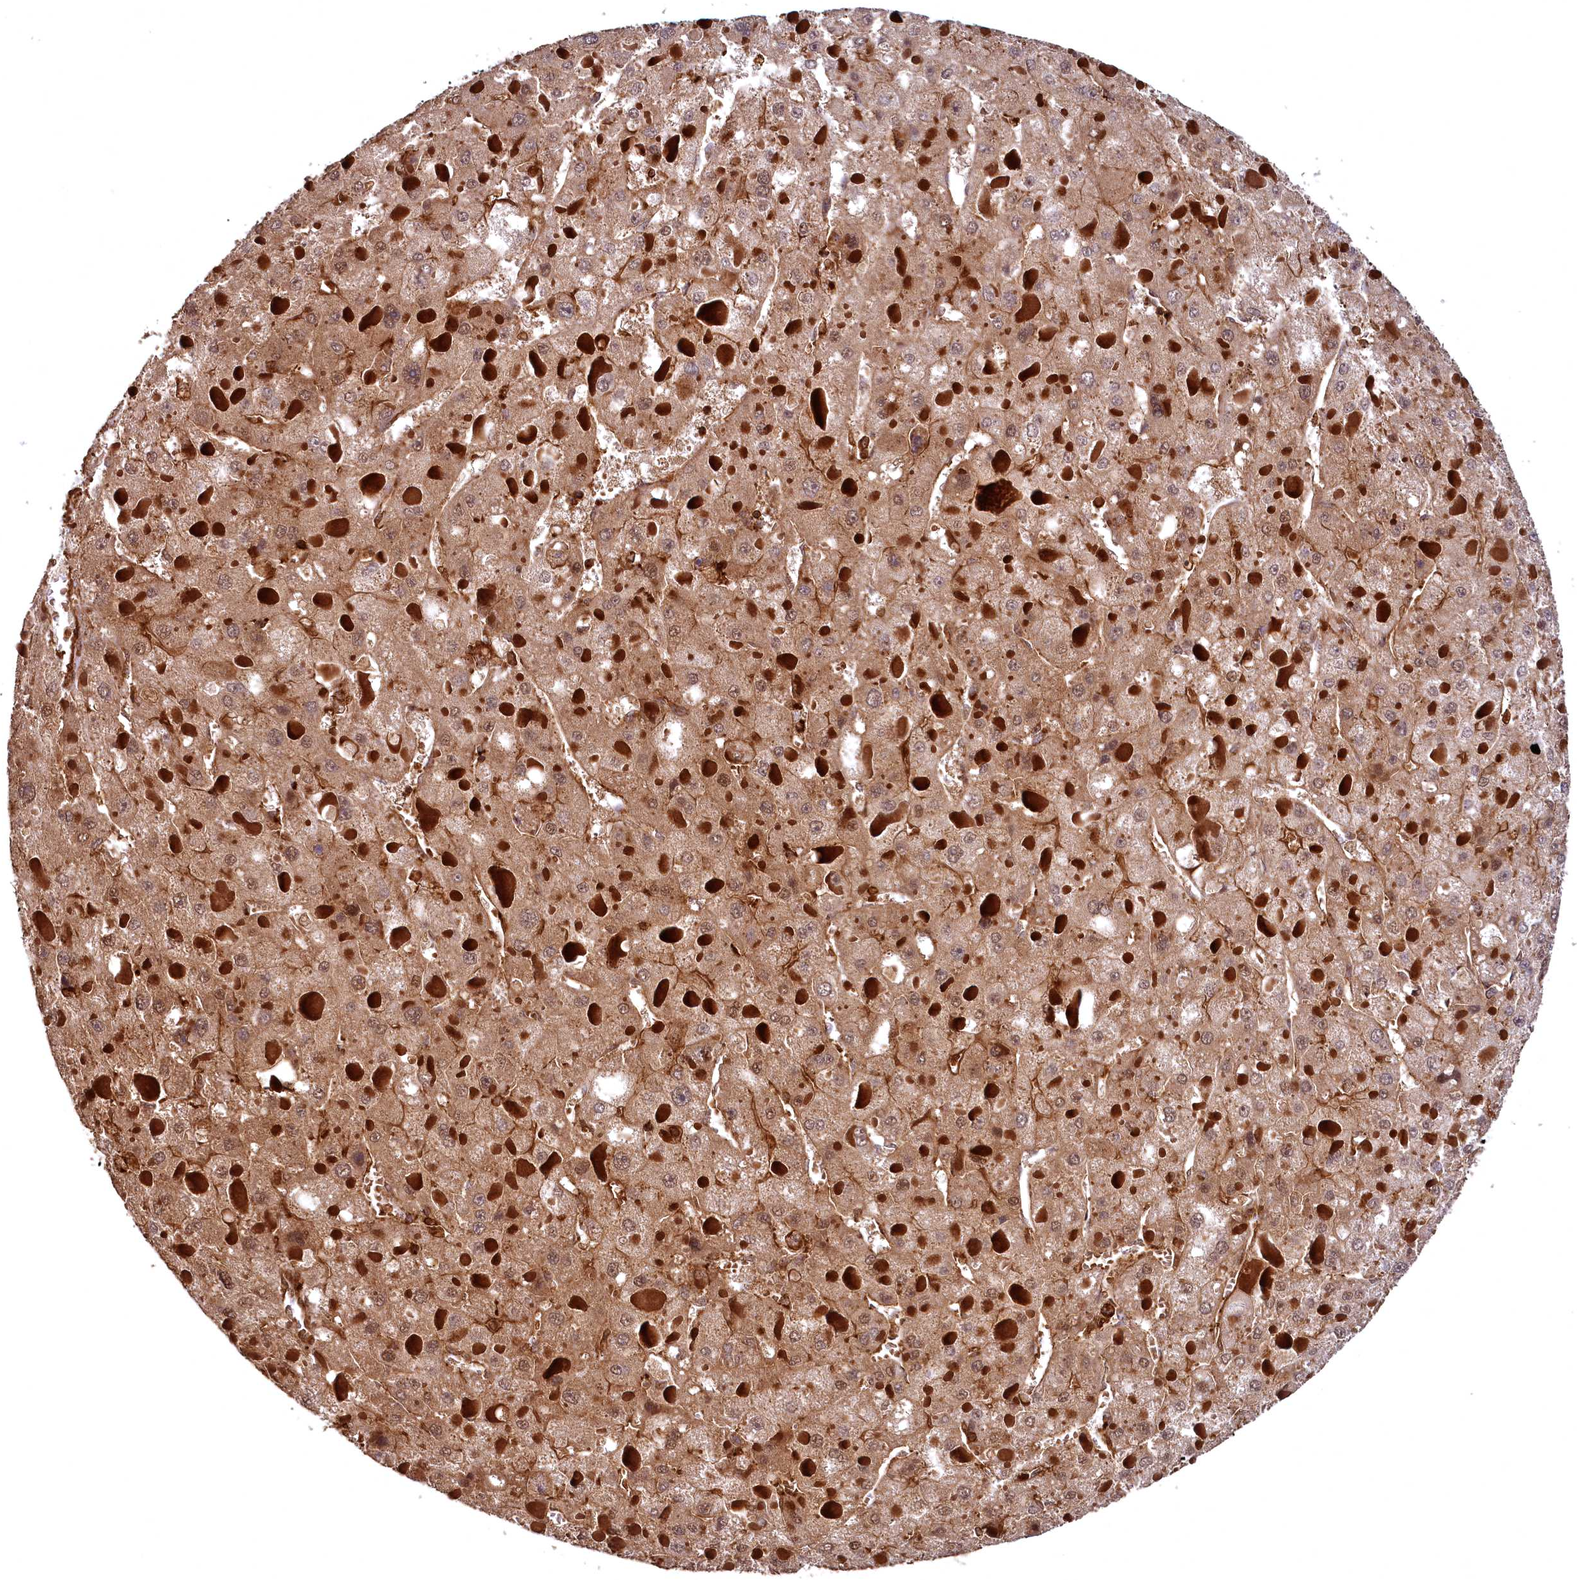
{"staining": {"intensity": "moderate", "quantity": ">75%", "location": "cytoplasmic/membranous"}, "tissue": "liver cancer", "cell_type": "Tumor cells", "image_type": "cancer", "snomed": [{"axis": "morphology", "description": "Carcinoma, Hepatocellular, NOS"}, {"axis": "topography", "description": "Liver"}], "caption": "The micrograph reveals immunohistochemical staining of liver cancer. There is moderate cytoplasmic/membranous positivity is seen in about >75% of tumor cells.", "gene": "STUB1", "patient": {"sex": "female", "age": 73}}